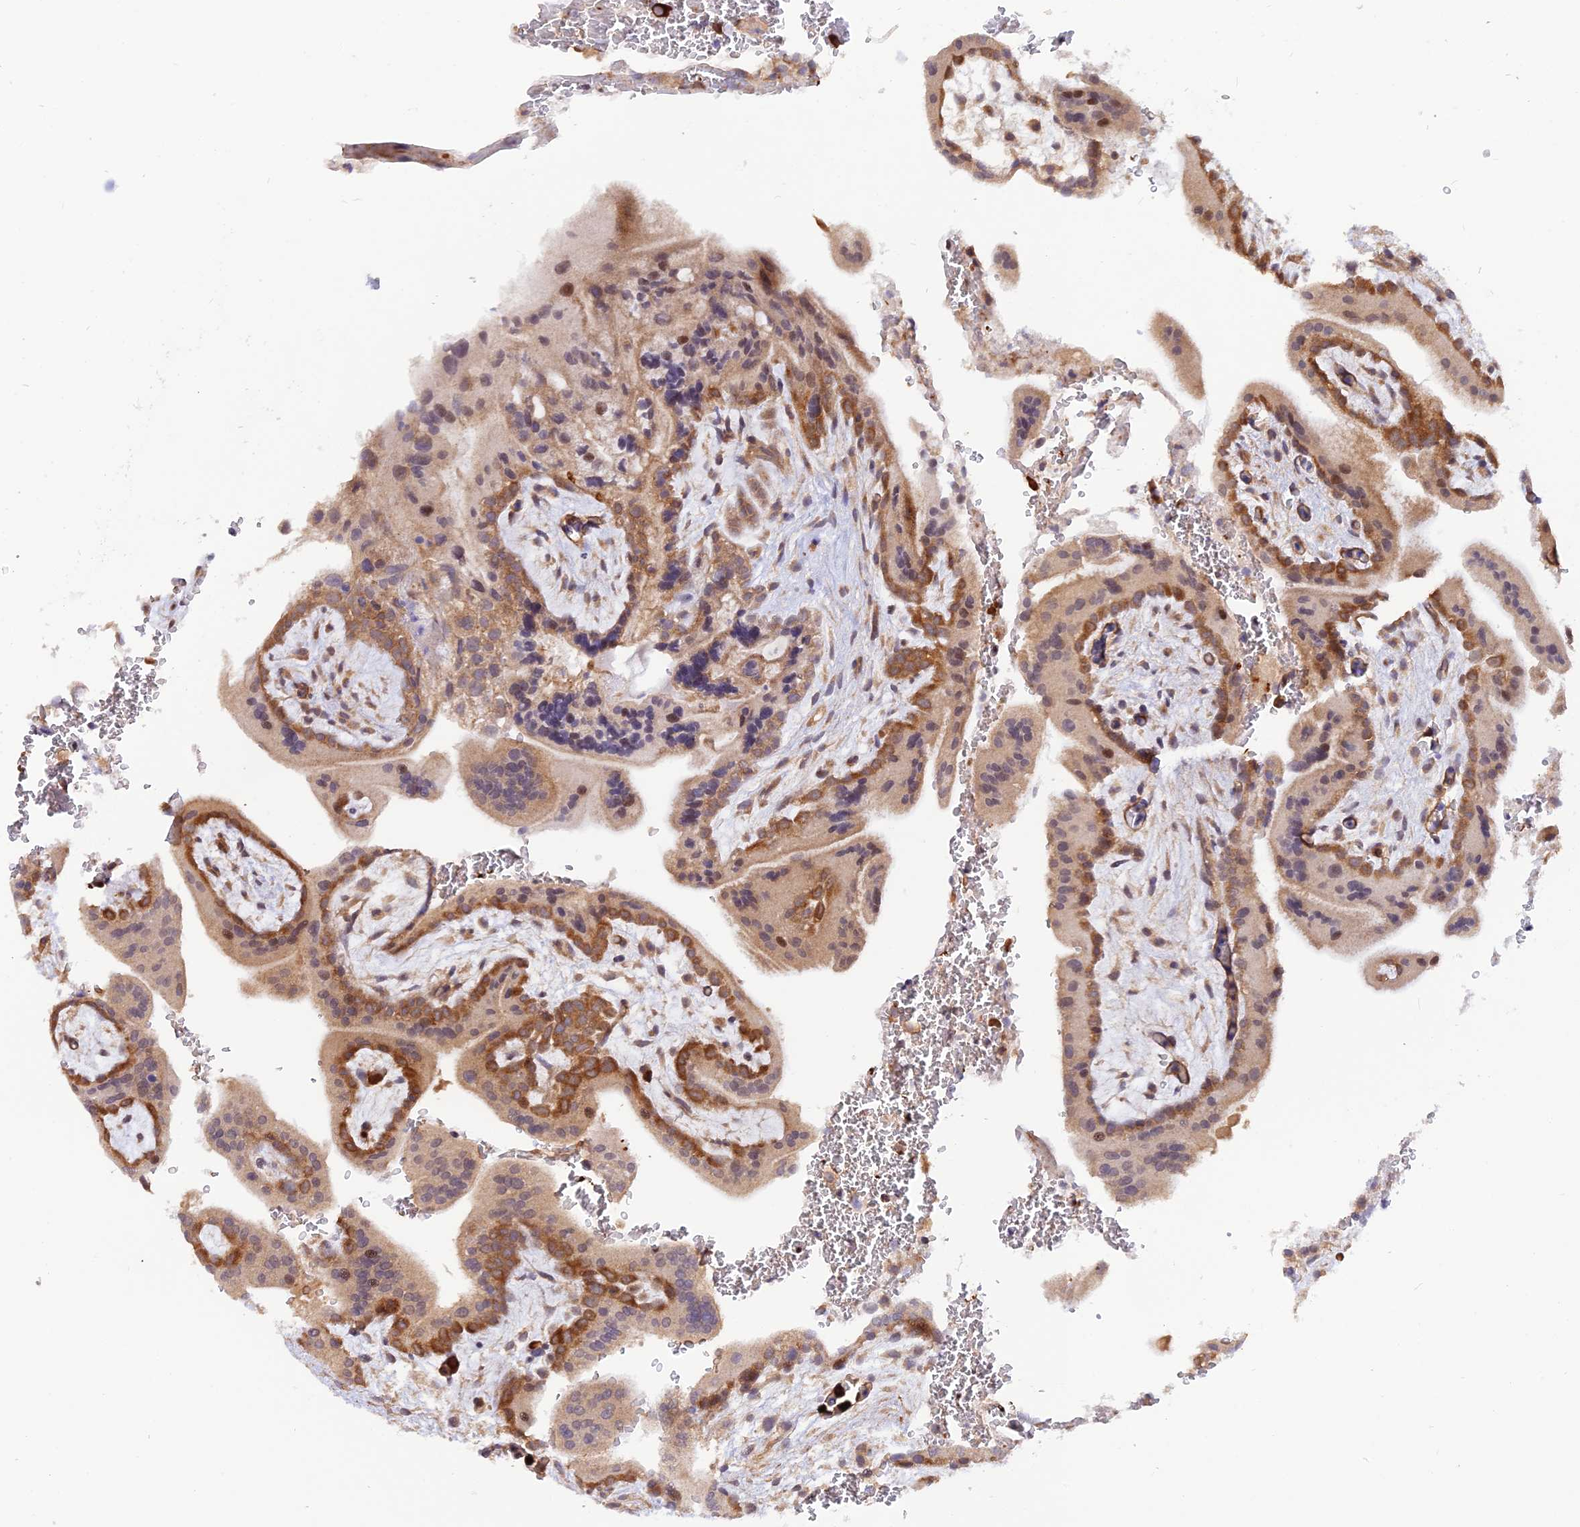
{"staining": {"intensity": "moderate", "quantity": ">75%", "location": "cytoplasmic/membranous"}, "tissue": "placenta", "cell_type": "Decidual cells", "image_type": "normal", "snomed": [{"axis": "morphology", "description": "Normal tissue, NOS"}, {"axis": "topography", "description": "Placenta"}], "caption": "A brown stain shows moderate cytoplasmic/membranous staining of a protein in decidual cells of unremarkable human placenta. (DAB = brown stain, brightfield microscopy at high magnification).", "gene": "WDFY4", "patient": {"sex": "female", "age": 35}}